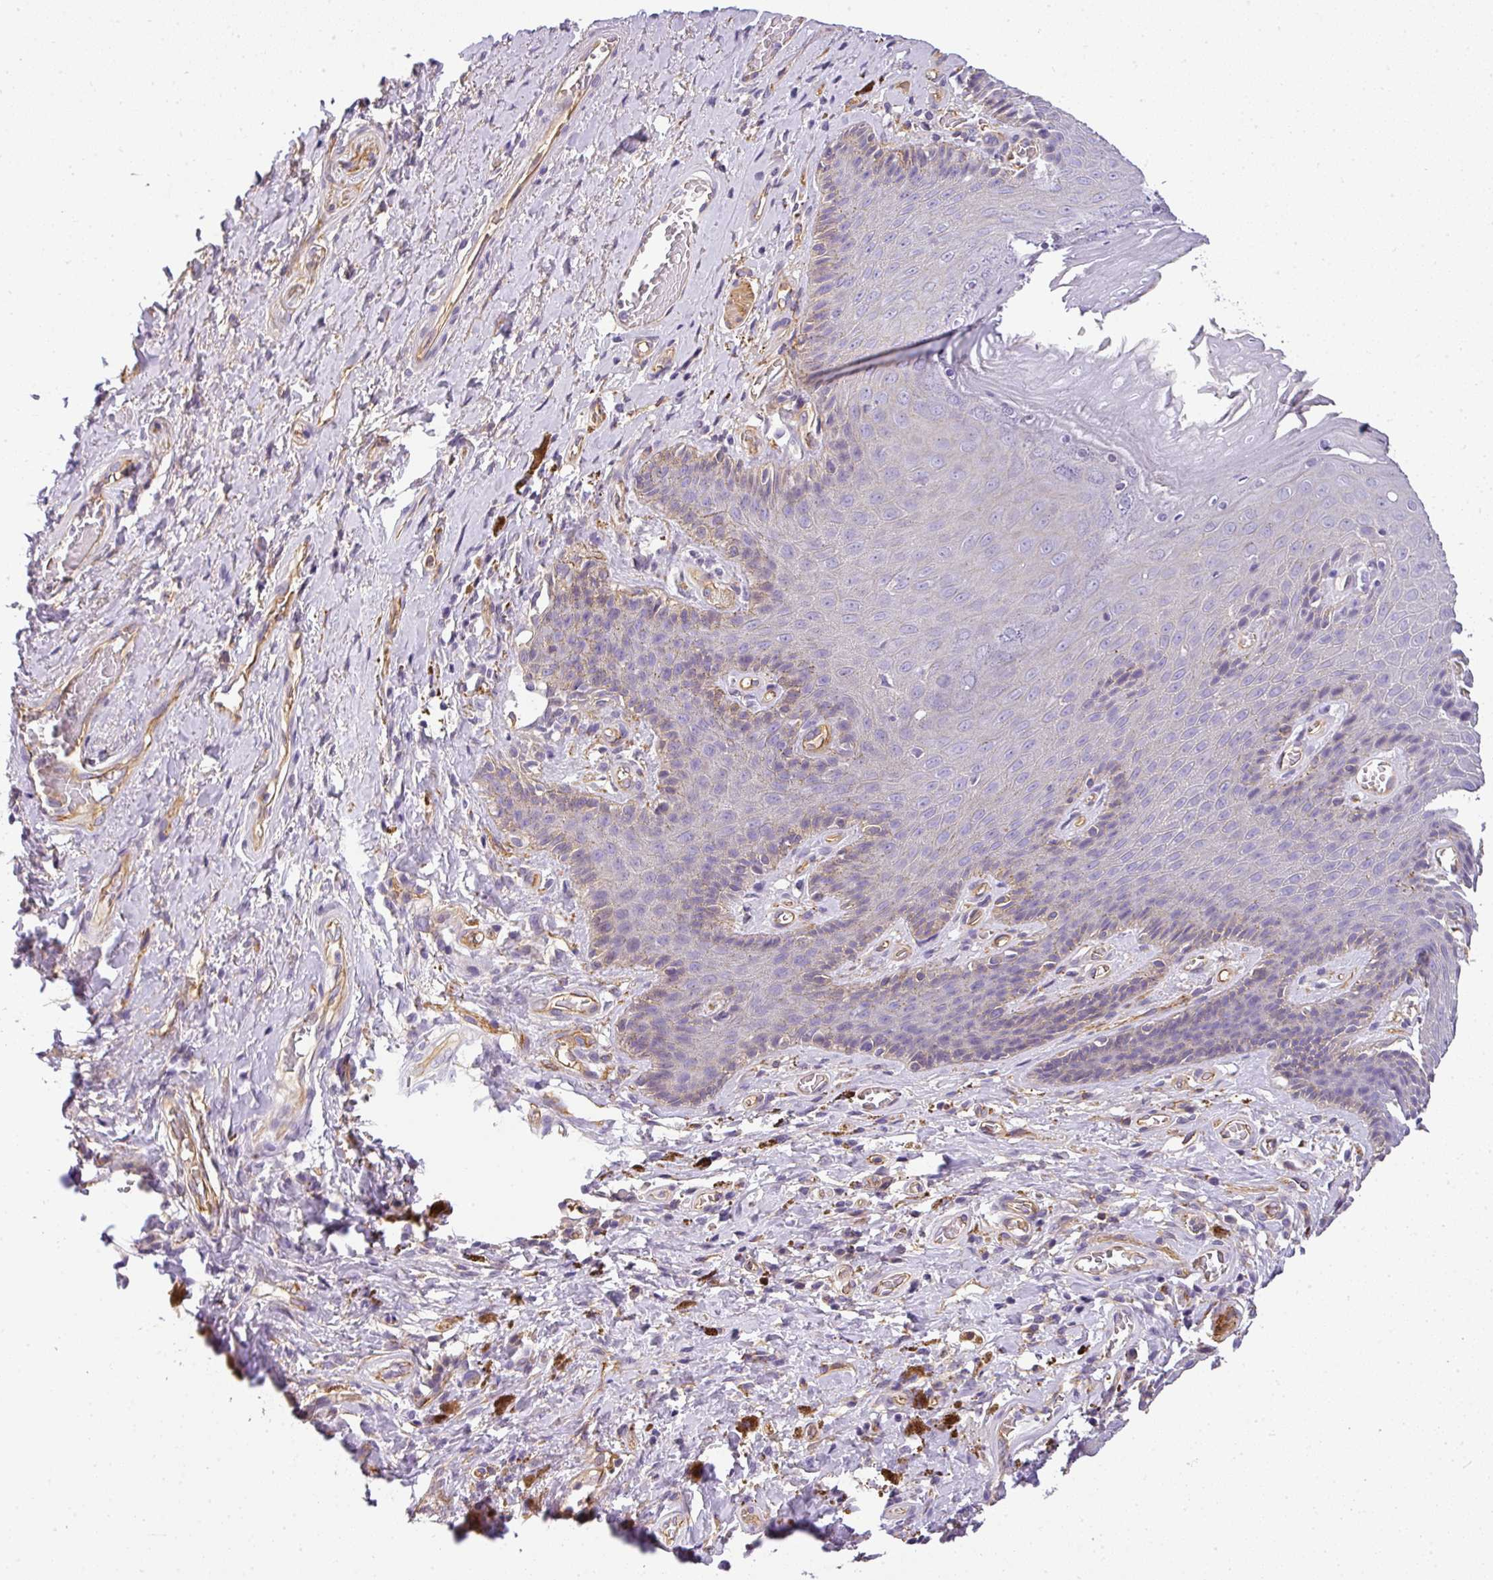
{"staining": {"intensity": "weak", "quantity": "<25%", "location": "cytoplasmic/membranous"}, "tissue": "skin", "cell_type": "Epidermal cells", "image_type": "normal", "snomed": [{"axis": "morphology", "description": "Normal tissue, NOS"}, {"axis": "topography", "description": "Anal"}, {"axis": "topography", "description": "Peripheral nerve tissue"}], "caption": "Skin was stained to show a protein in brown. There is no significant positivity in epidermal cells. (IHC, brightfield microscopy, high magnification).", "gene": "OR11H4", "patient": {"sex": "male", "age": 53}}